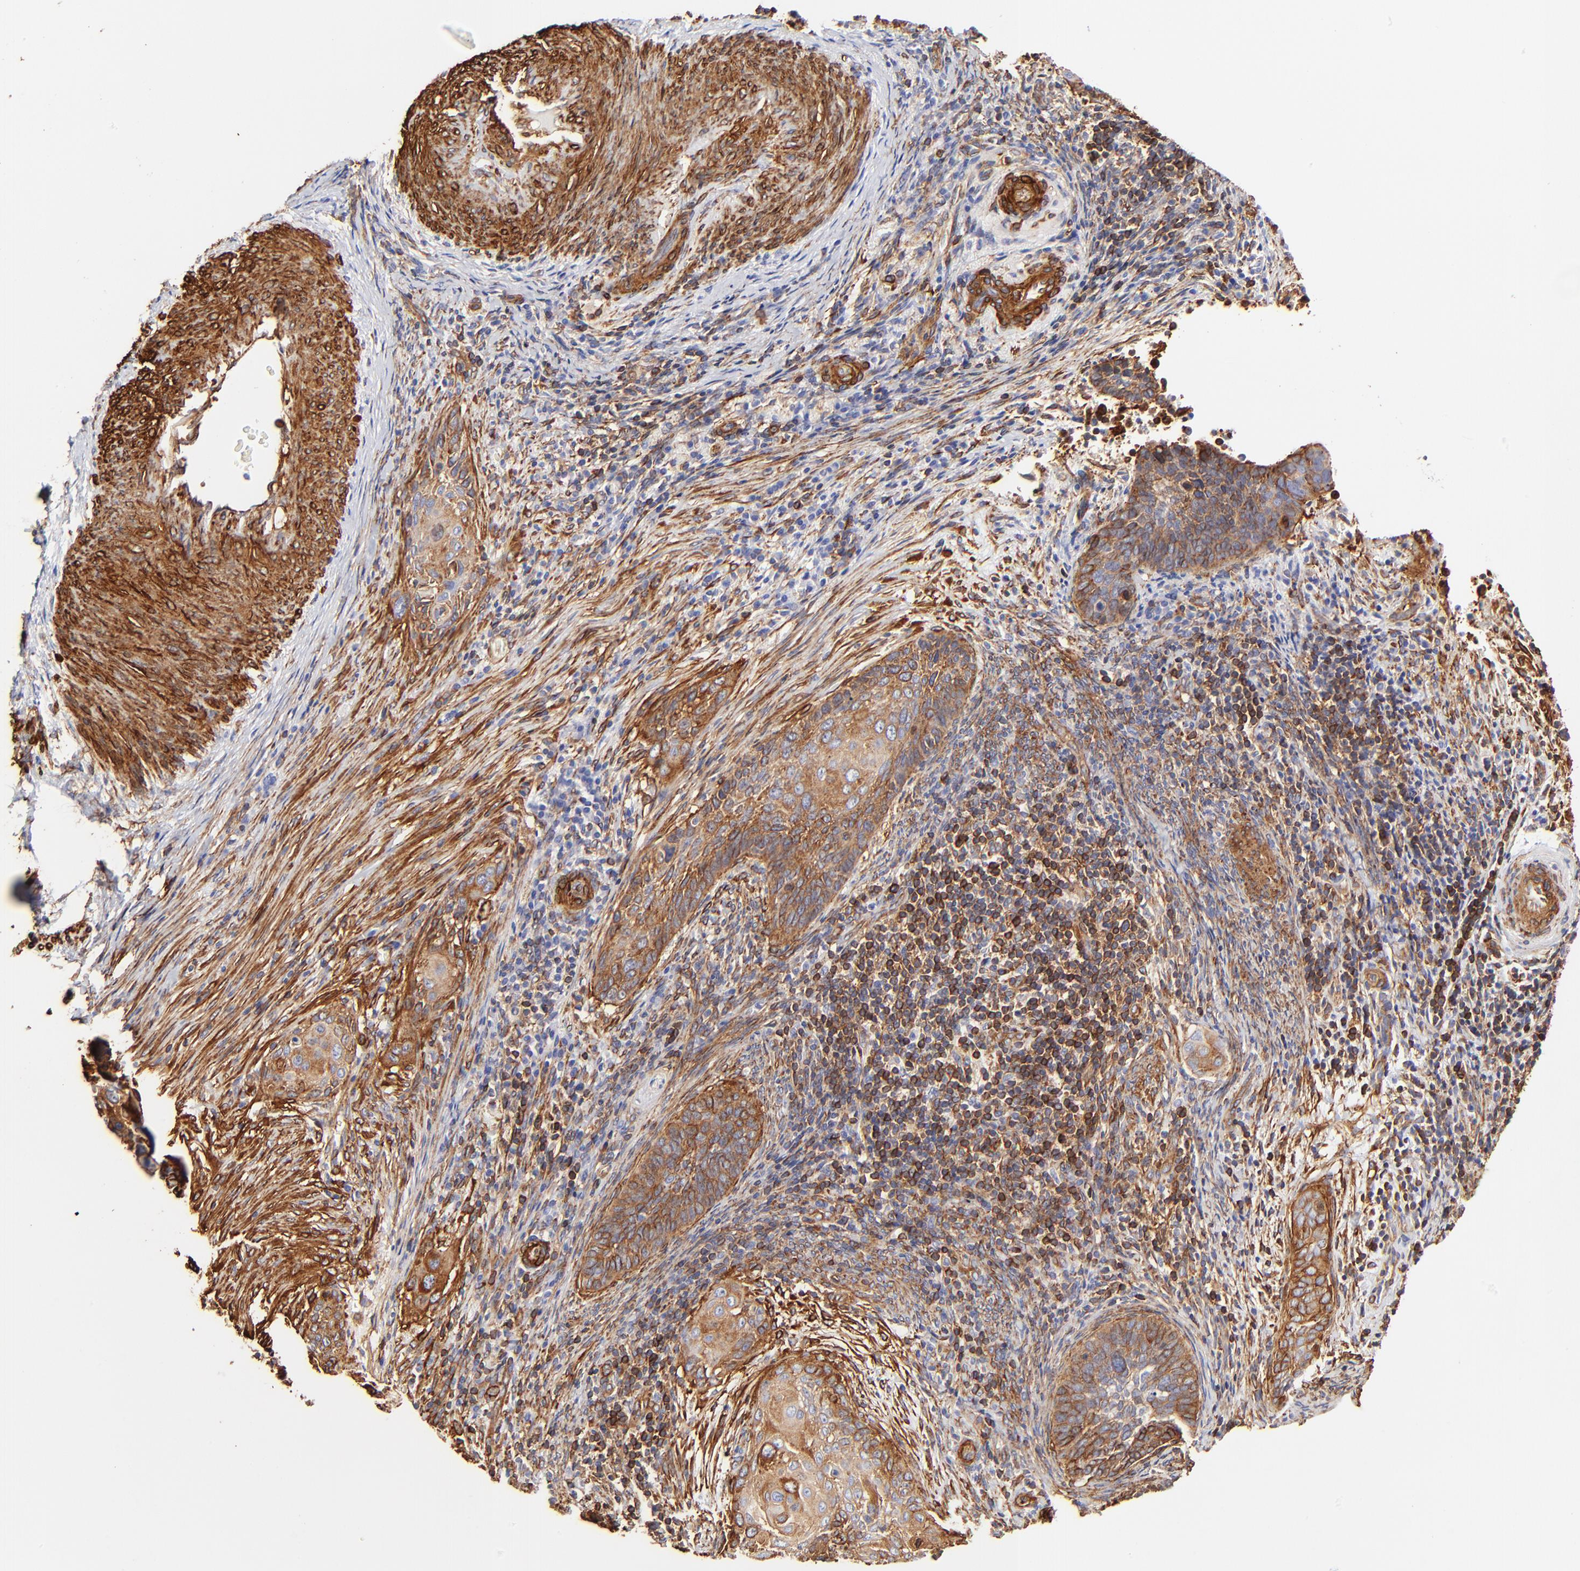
{"staining": {"intensity": "strong", "quantity": ">75%", "location": "cytoplasmic/membranous"}, "tissue": "cervical cancer", "cell_type": "Tumor cells", "image_type": "cancer", "snomed": [{"axis": "morphology", "description": "Squamous cell carcinoma, NOS"}, {"axis": "topography", "description": "Cervix"}], "caption": "Strong cytoplasmic/membranous positivity for a protein is identified in about >75% of tumor cells of squamous cell carcinoma (cervical) using immunohistochemistry (IHC).", "gene": "FLNA", "patient": {"sex": "female", "age": 33}}